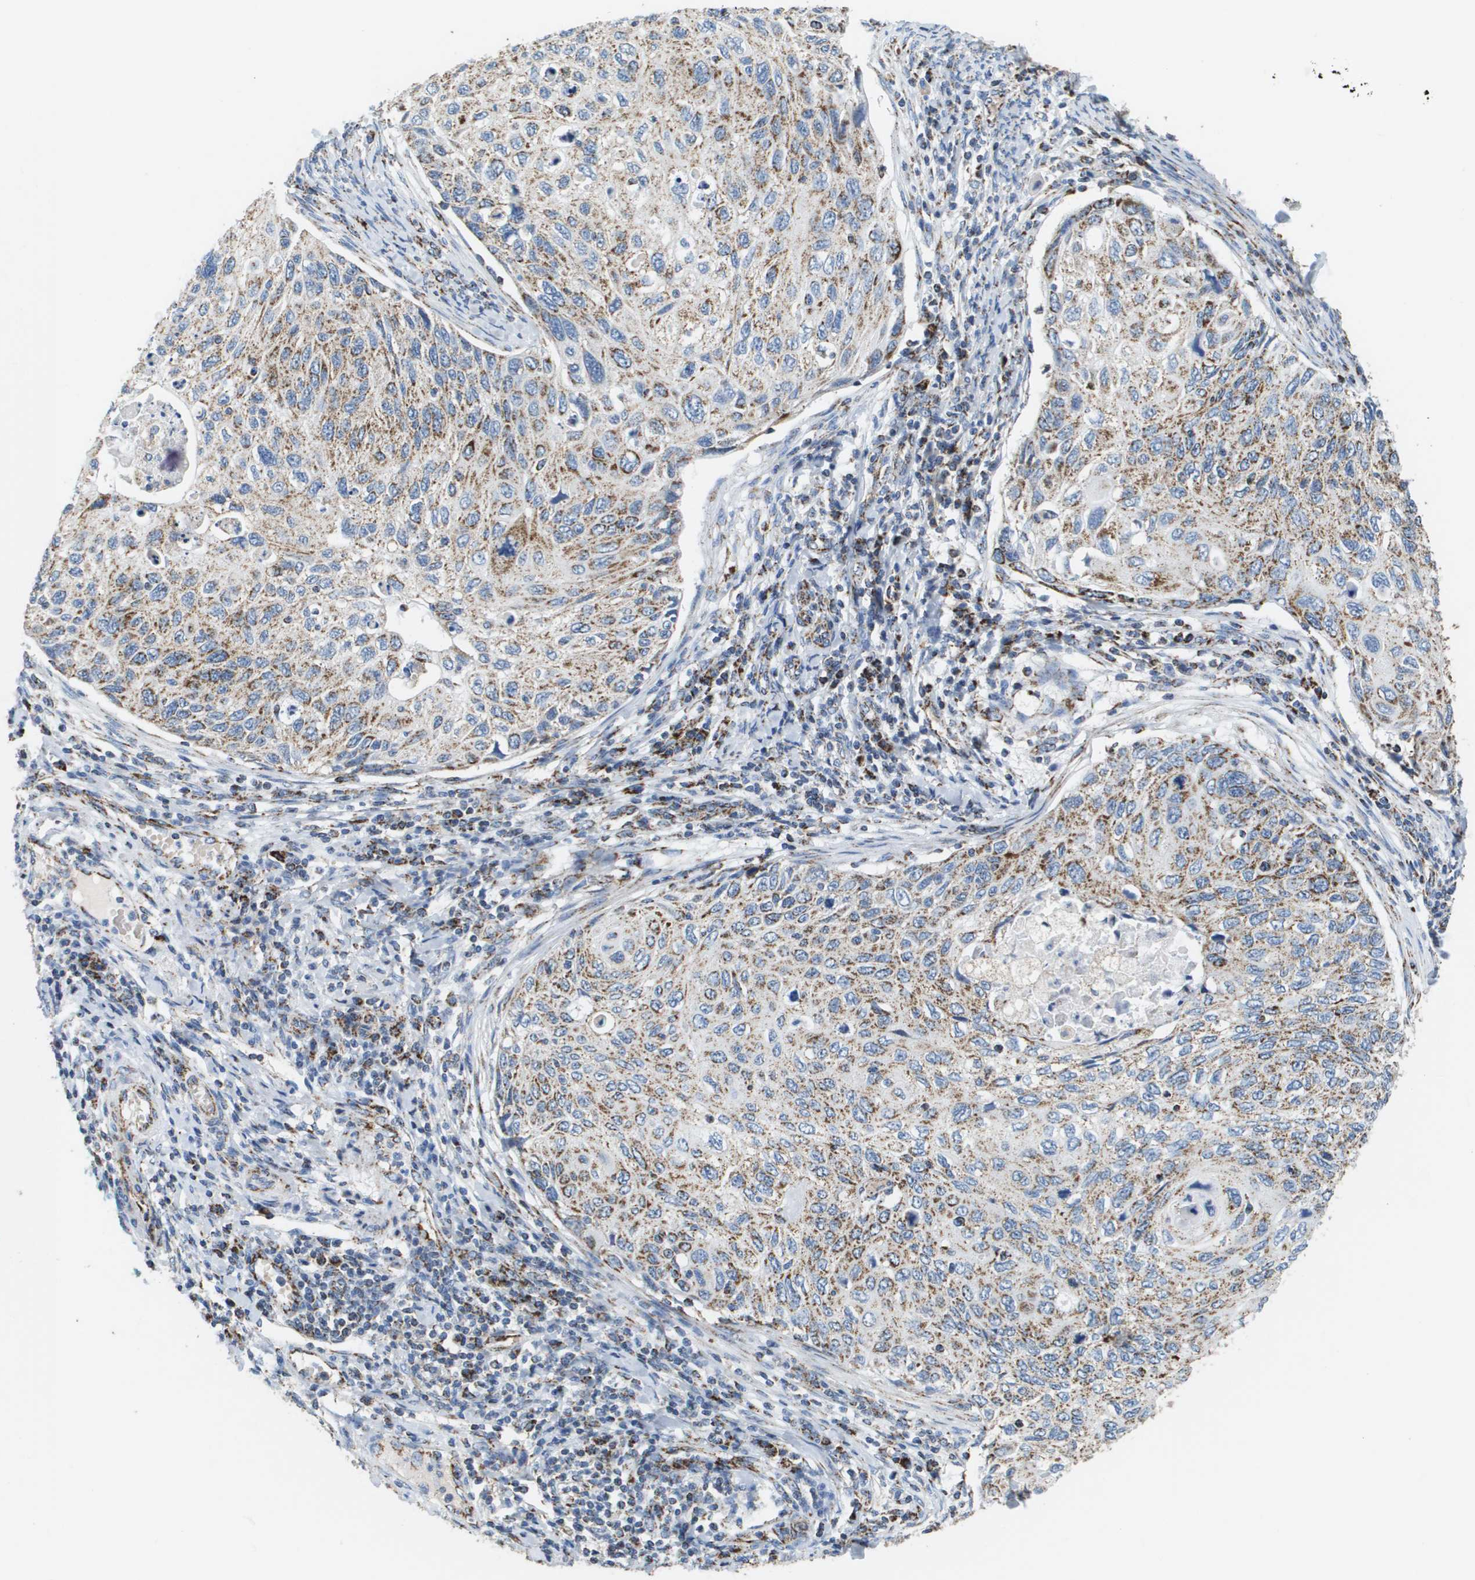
{"staining": {"intensity": "moderate", "quantity": ">75%", "location": "cytoplasmic/membranous"}, "tissue": "cervical cancer", "cell_type": "Tumor cells", "image_type": "cancer", "snomed": [{"axis": "morphology", "description": "Squamous cell carcinoma, NOS"}, {"axis": "topography", "description": "Cervix"}], "caption": "A brown stain highlights moderate cytoplasmic/membranous staining of a protein in cervical squamous cell carcinoma tumor cells.", "gene": "ATP5F1B", "patient": {"sex": "female", "age": 70}}